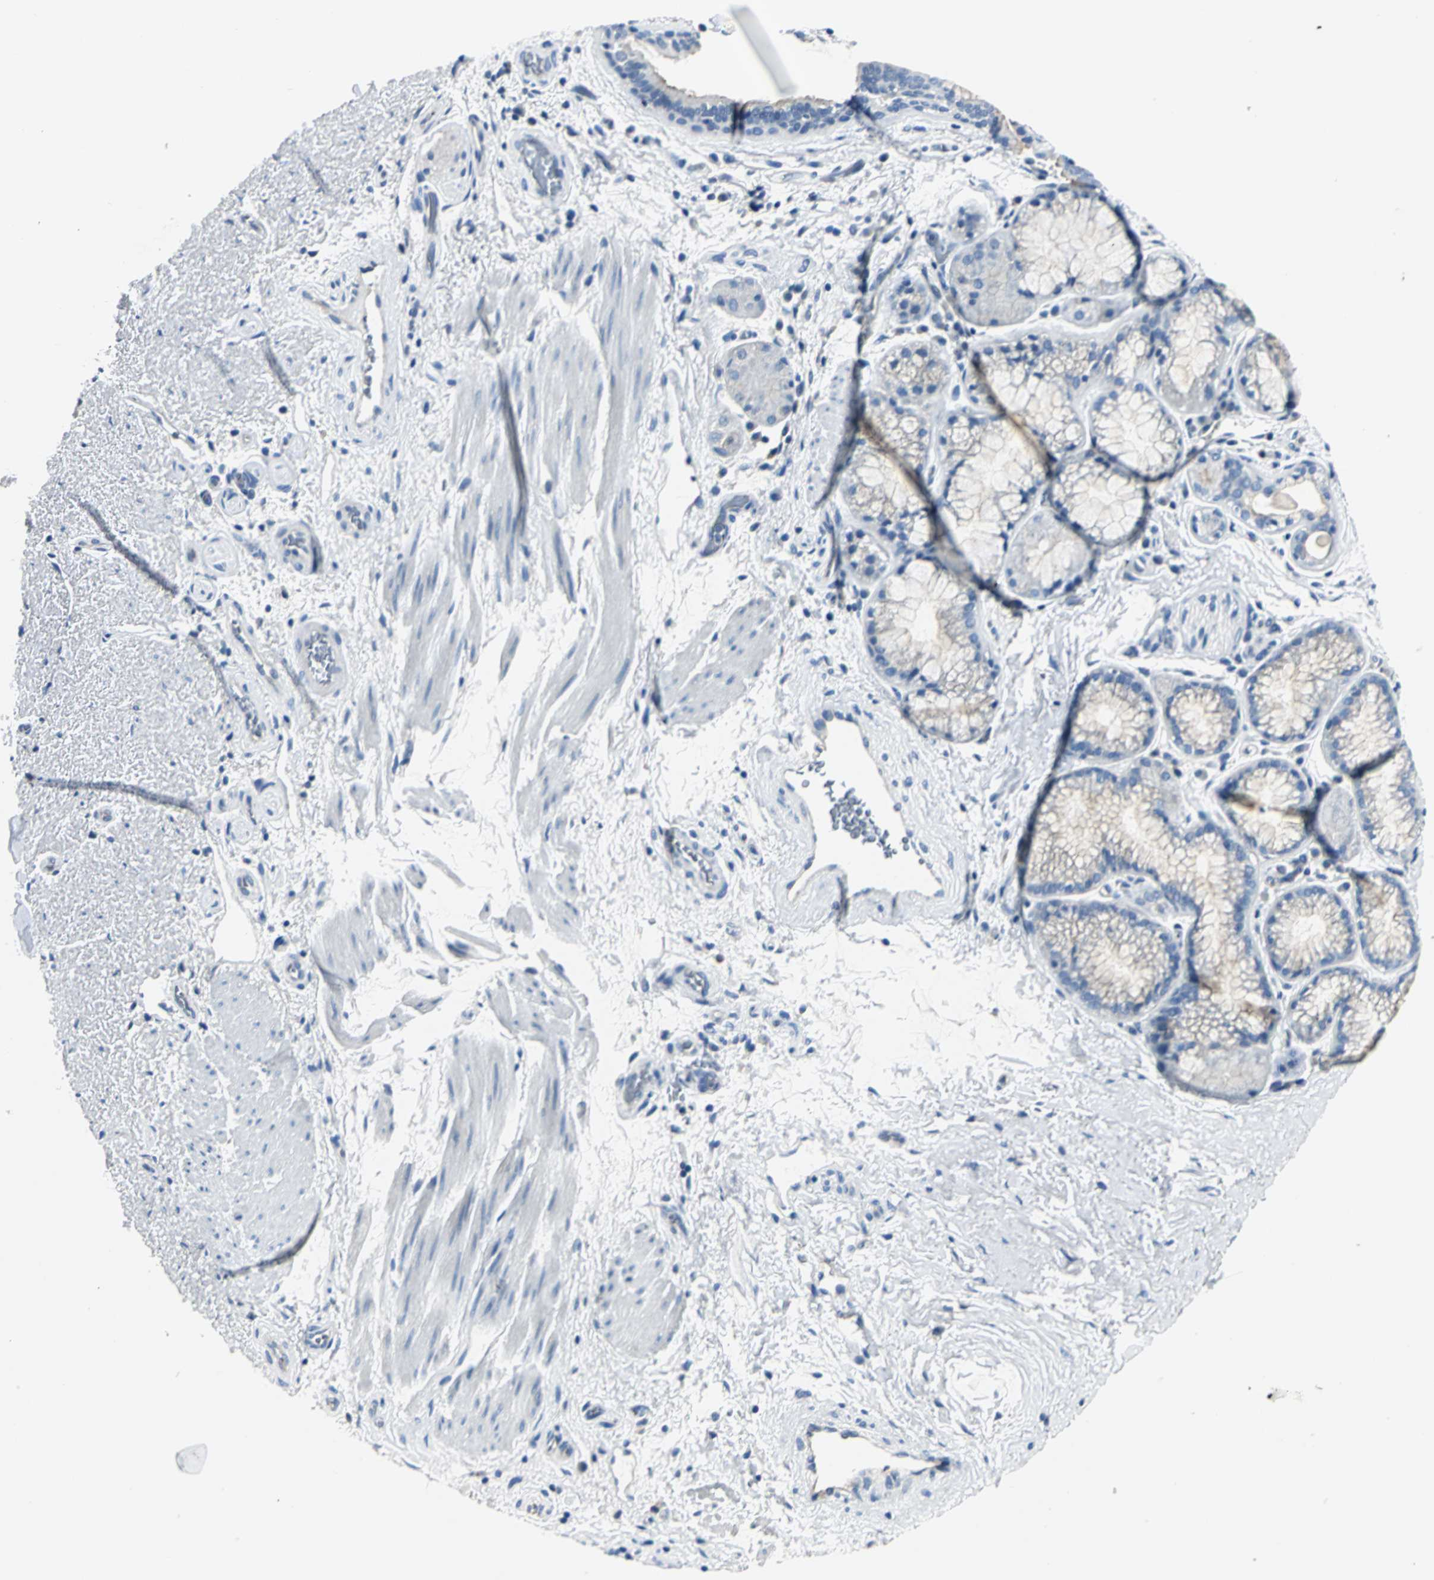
{"staining": {"intensity": "weak", "quantity": "<25%", "location": "cytoplasmic/membranous"}, "tissue": "bronchus", "cell_type": "Respiratory epithelial cells", "image_type": "normal", "snomed": [{"axis": "morphology", "description": "Normal tissue, NOS"}, {"axis": "topography", "description": "Bronchus"}], "caption": "Respiratory epithelial cells show no significant protein staining in normal bronchus. Brightfield microscopy of immunohistochemistry (IHC) stained with DAB (3,3'-diaminobenzidine) (brown) and hematoxylin (blue), captured at high magnification.", "gene": "RIPOR1", "patient": {"sex": "female", "age": 54}}